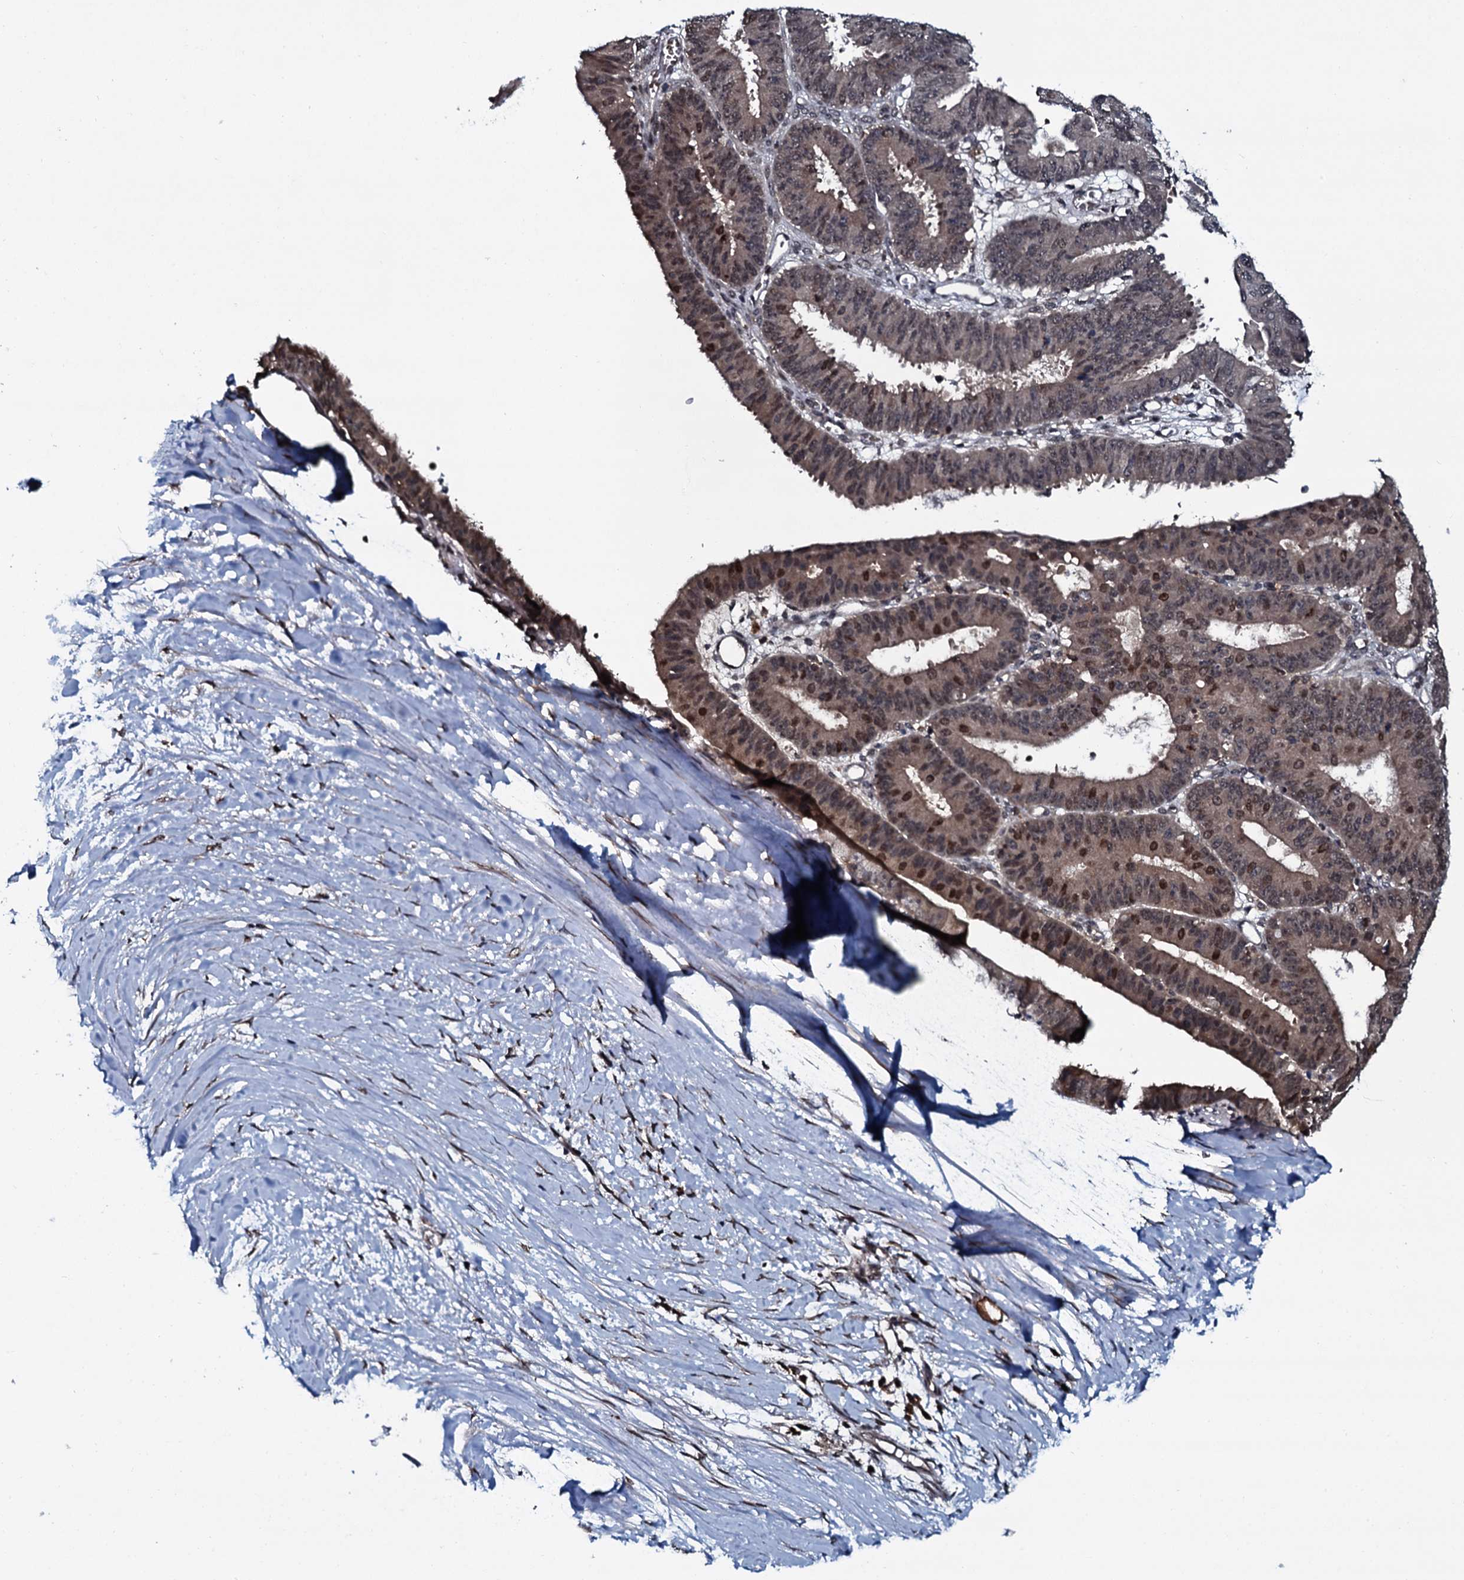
{"staining": {"intensity": "weak", "quantity": "25%-75%", "location": "nuclear"}, "tissue": "ovarian cancer", "cell_type": "Tumor cells", "image_type": "cancer", "snomed": [{"axis": "morphology", "description": "Carcinoma, endometroid"}, {"axis": "topography", "description": "Appendix"}, {"axis": "topography", "description": "Ovary"}], "caption": "A micrograph of ovarian cancer (endometroid carcinoma) stained for a protein reveals weak nuclear brown staining in tumor cells.", "gene": "HDDC3", "patient": {"sex": "female", "age": 42}}